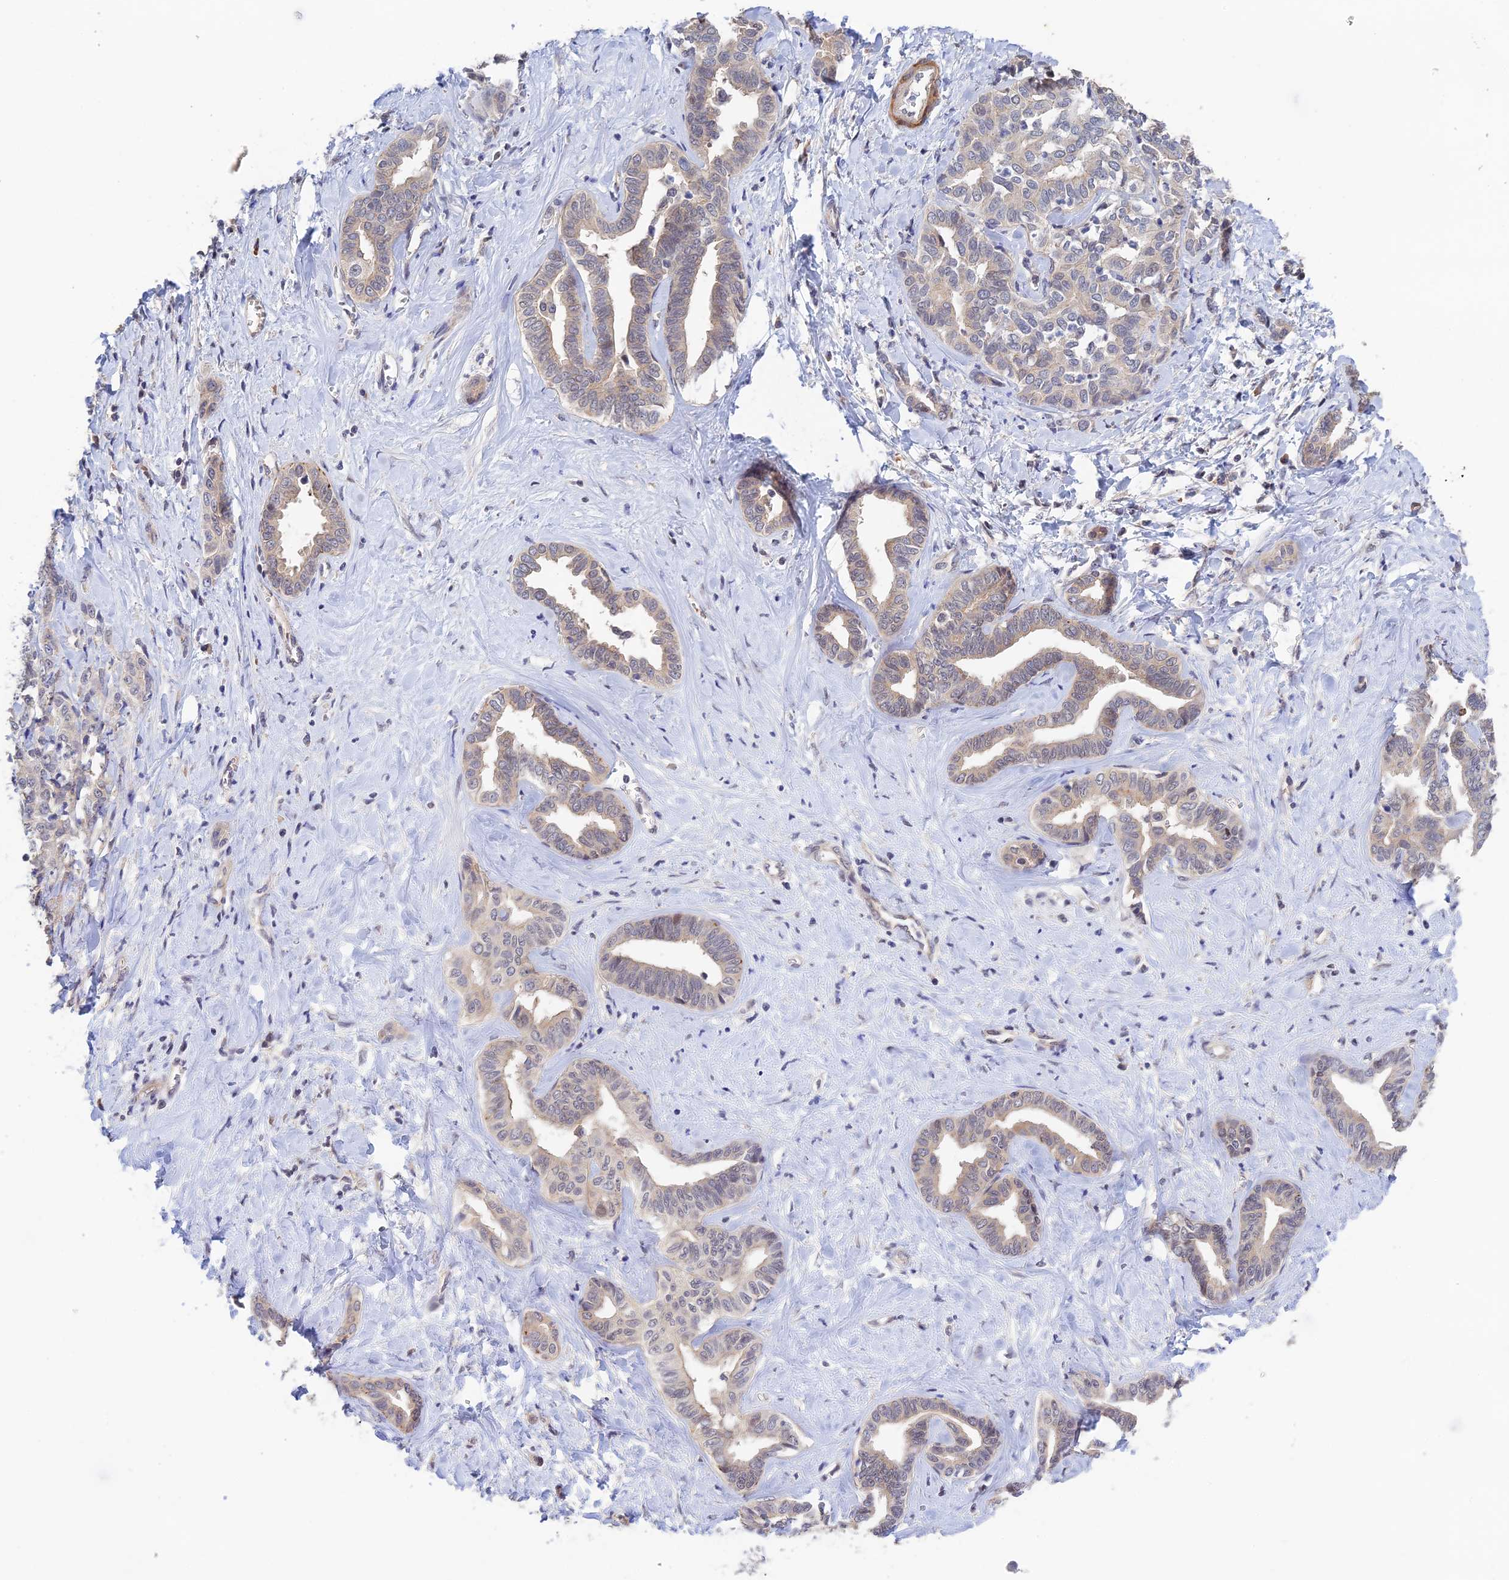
{"staining": {"intensity": "negative", "quantity": "none", "location": "none"}, "tissue": "liver cancer", "cell_type": "Tumor cells", "image_type": "cancer", "snomed": [{"axis": "morphology", "description": "Cholangiocarcinoma"}, {"axis": "topography", "description": "Liver"}], "caption": "This histopathology image is of liver cancer stained with immunohistochemistry (IHC) to label a protein in brown with the nuclei are counter-stained blue. There is no positivity in tumor cells.", "gene": "CWH43", "patient": {"sex": "female", "age": 77}}